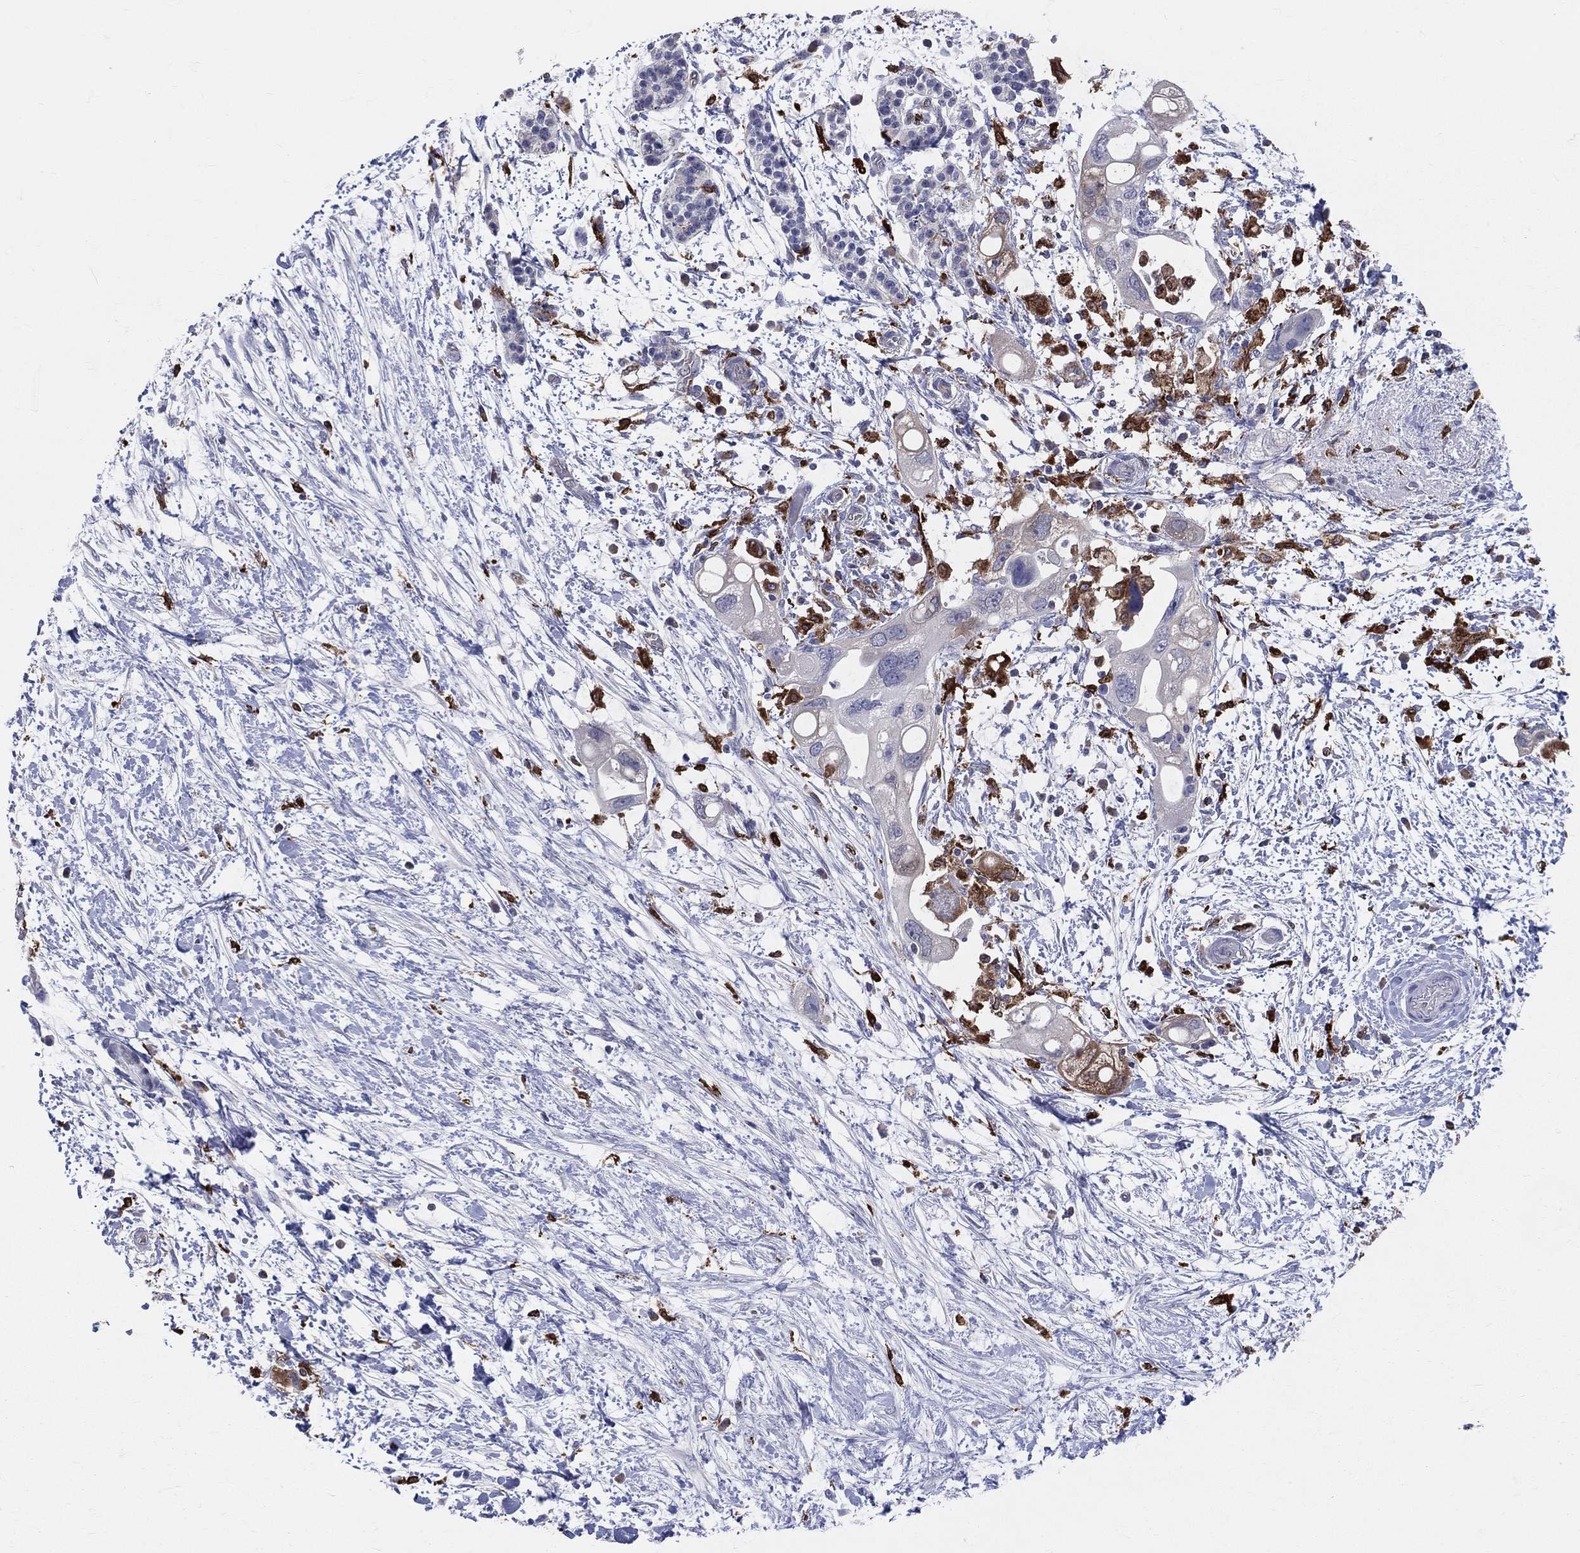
{"staining": {"intensity": "negative", "quantity": "none", "location": "none"}, "tissue": "pancreatic cancer", "cell_type": "Tumor cells", "image_type": "cancer", "snomed": [{"axis": "morphology", "description": "Adenocarcinoma, NOS"}, {"axis": "topography", "description": "Pancreas"}], "caption": "This micrograph is of pancreatic cancer (adenocarcinoma) stained with immunohistochemistry to label a protein in brown with the nuclei are counter-stained blue. There is no positivity in tumor cells.", "gene": "CD74", "patient": {"sex": "female", "age": 72}}